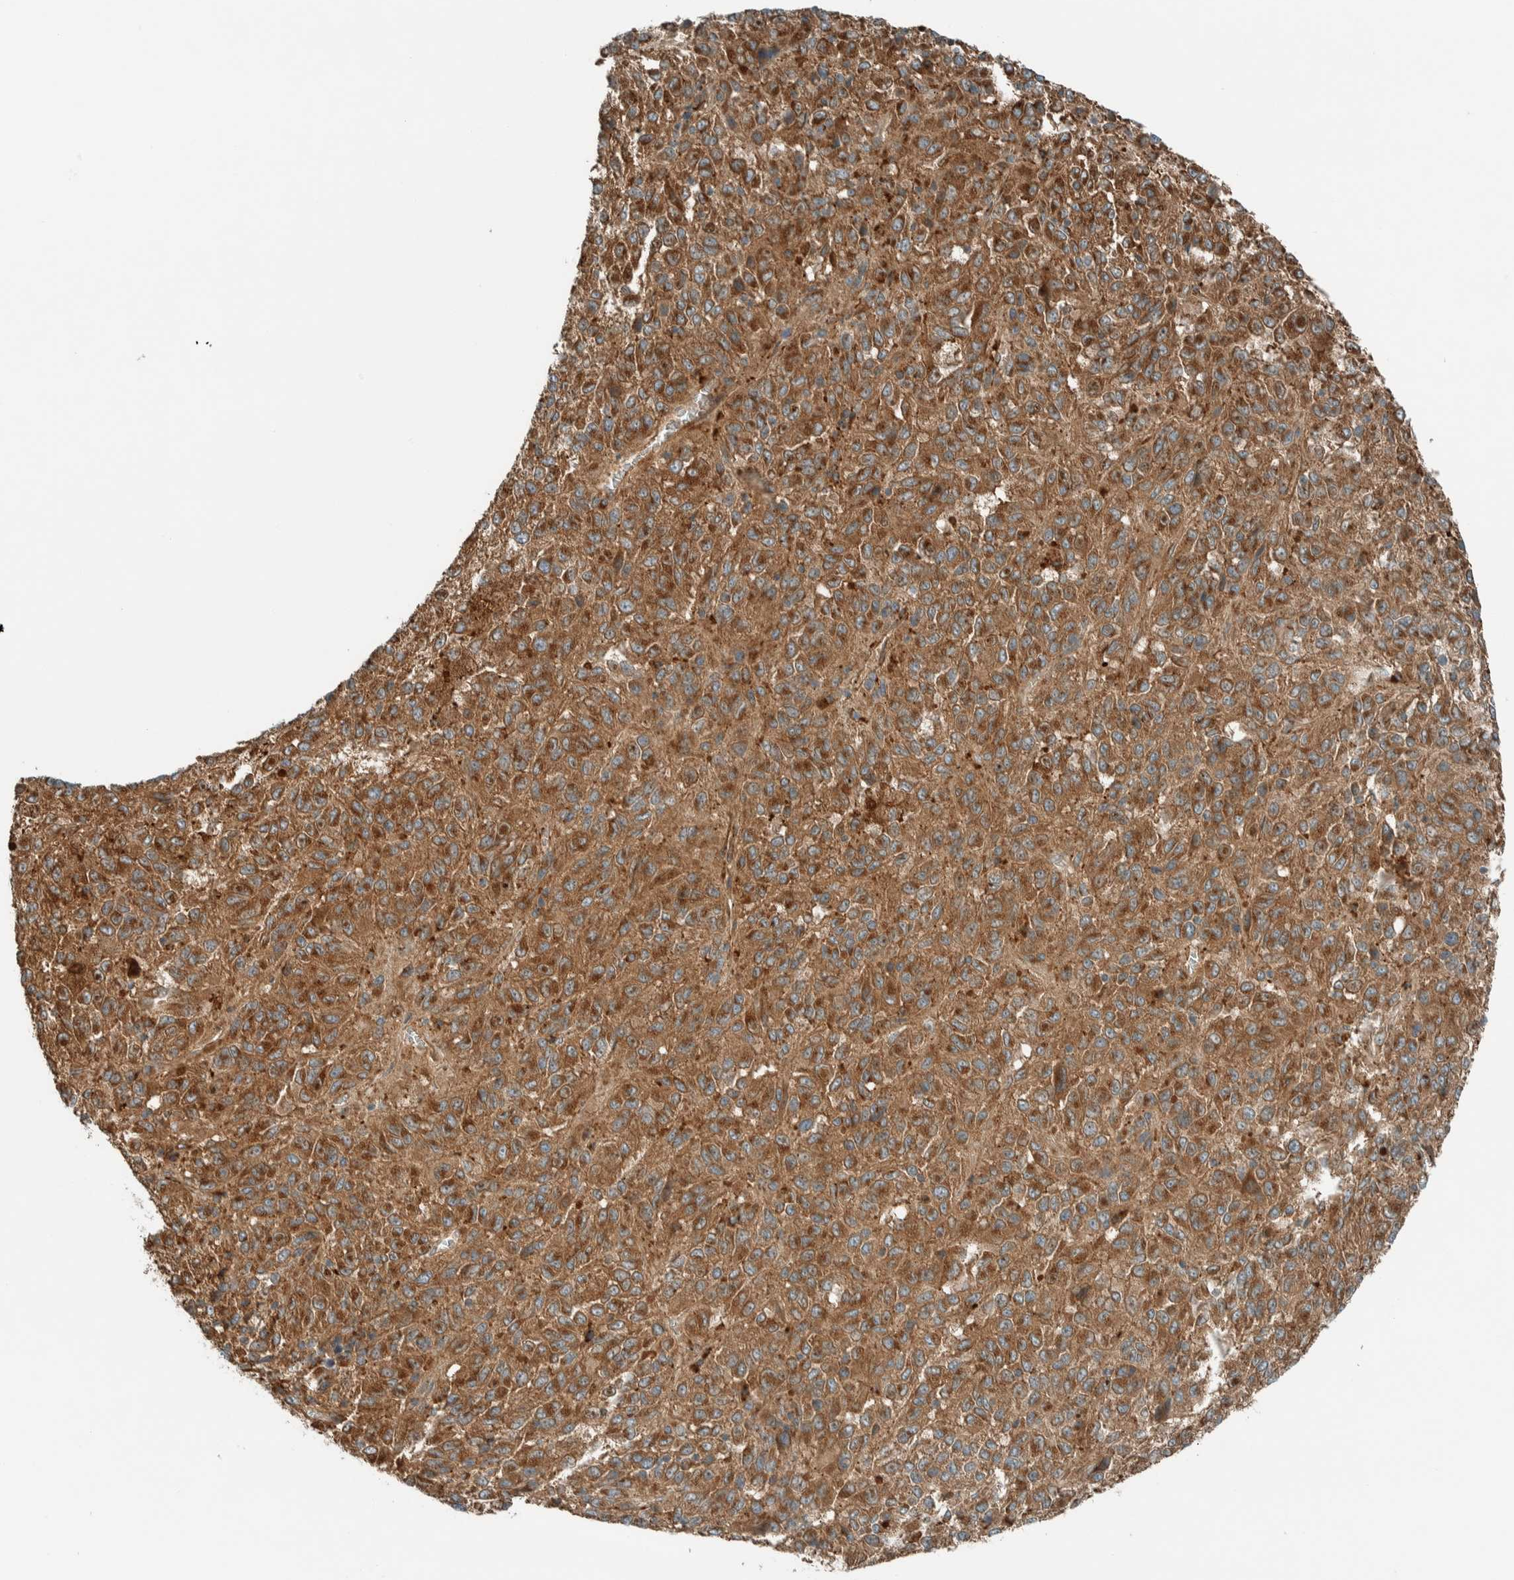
{"staining": {"intensity": "moderate", "quantity": ">75%", "location": "cytoplasmic/membranous"}, "tissue": "melanoma", "cell_type": "Tumor cells", "image_type": "cancer", "snomed": [{"axis": "morphology", "description": "Malignant melanoma, Metastatic site"}, {"axis": "topography", "description": "Lung"}], "caption": "Protein expression analysis of melanoma shows moderate cytoplasmic/membranous positivity in approximately >75% of tumor cells. Ihc stains the protein in brown and the nuclei are stained blue.", "gene": "EXOC7", "patient": {"sex": "male", "age": 64}}